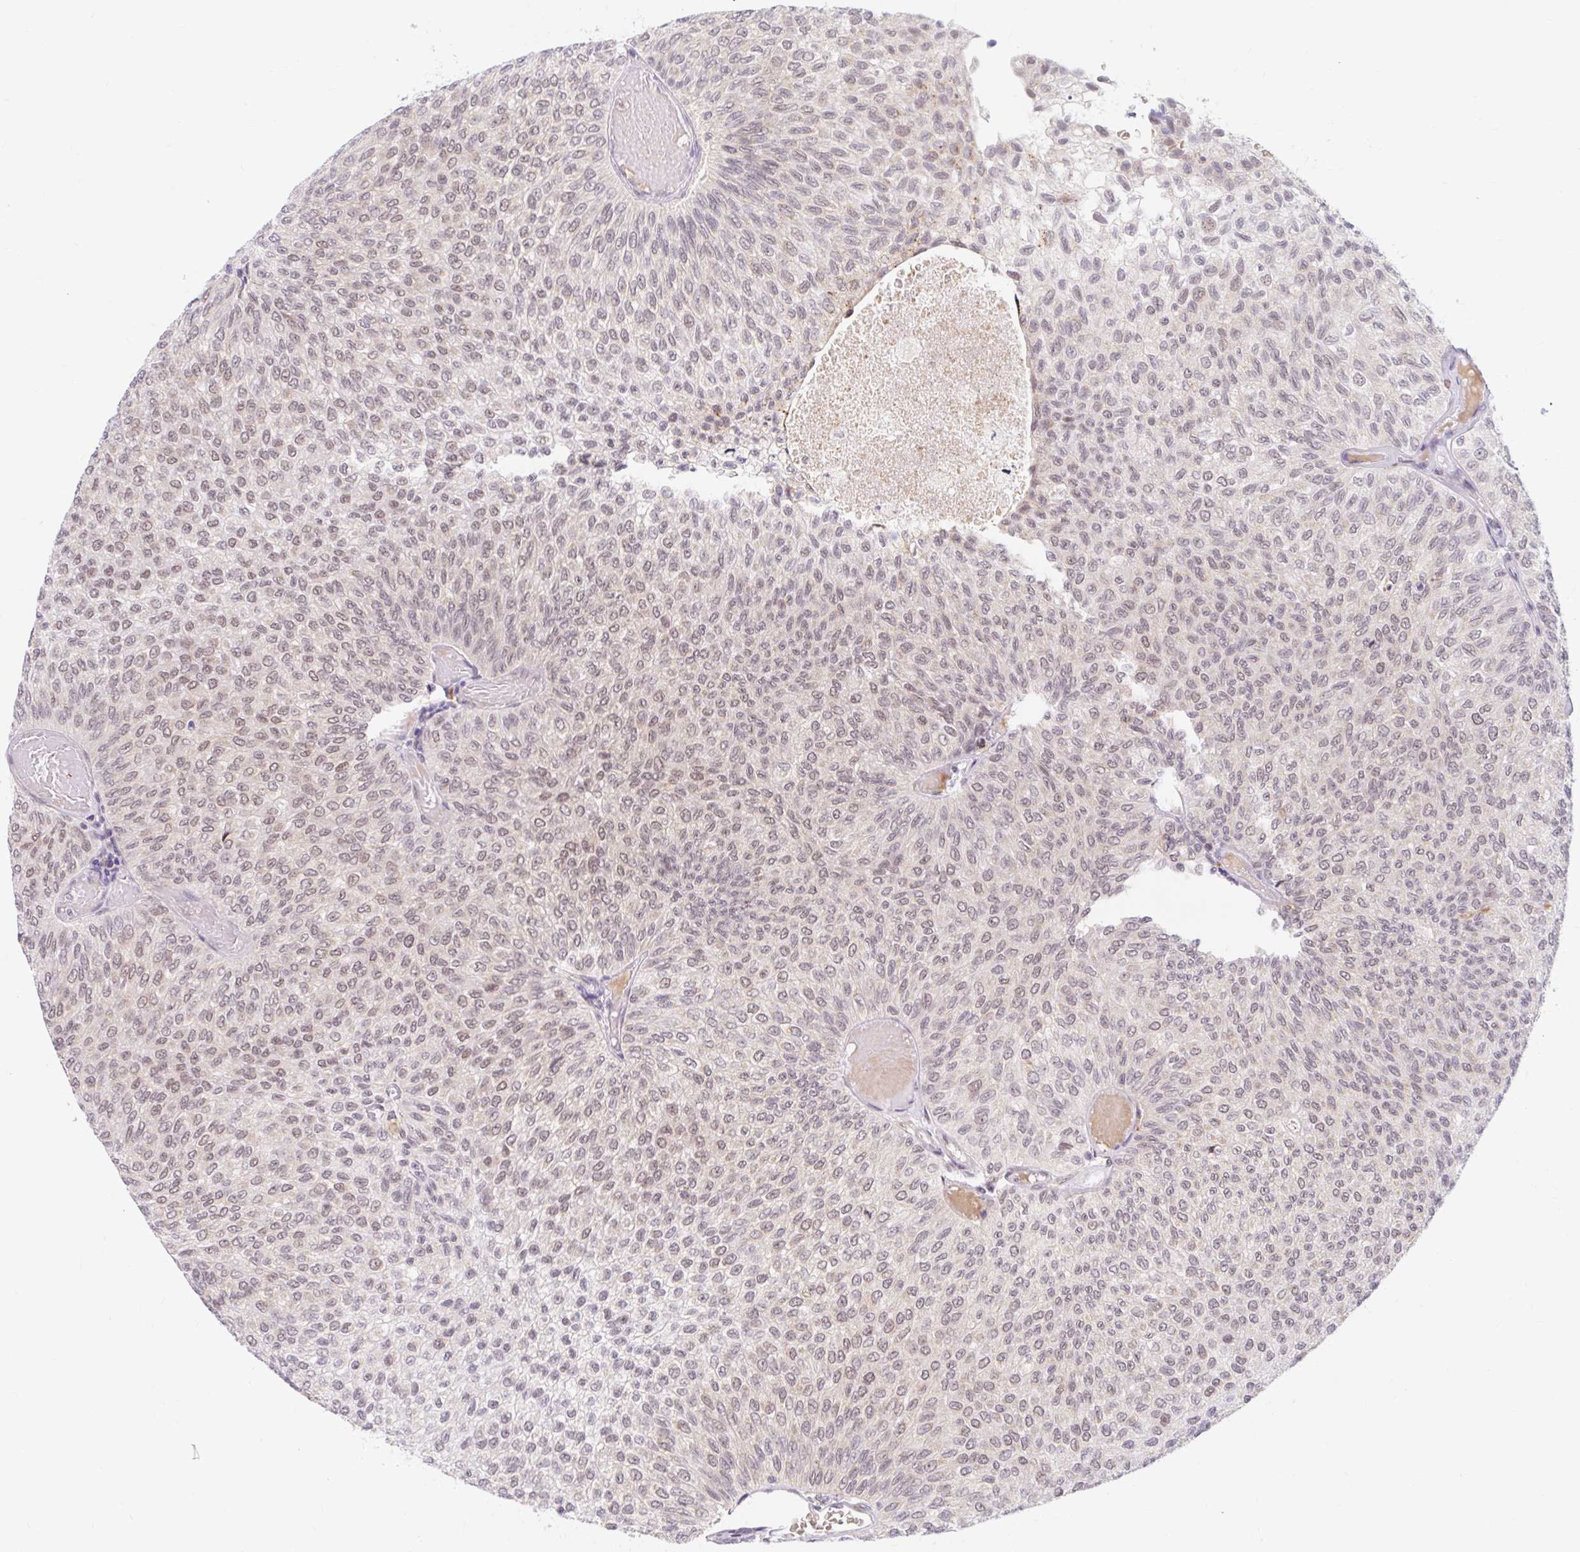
{"staining": {"intensity": "negative", "quantity": "none", "location": "none"}, "tissue": "urothelial cancer", "cell_type": "Tumor cells", "image_type": "cancer", "snomed": [{"axis": "morphology", "description": "Urothelial carcinoma, Low grade"}, {"axis": "topography", "description": "Urinary bladder"}], "caption": "DAB (3,3'-diaminobenzidine) immunohistochemical staining of human urothelial cancer reveals no significant staining in tumor cells. (DAB immunohistochemistry, high magnification).", "gene": "SRSF10", "patient": {"sex": "male", "age": 78}}